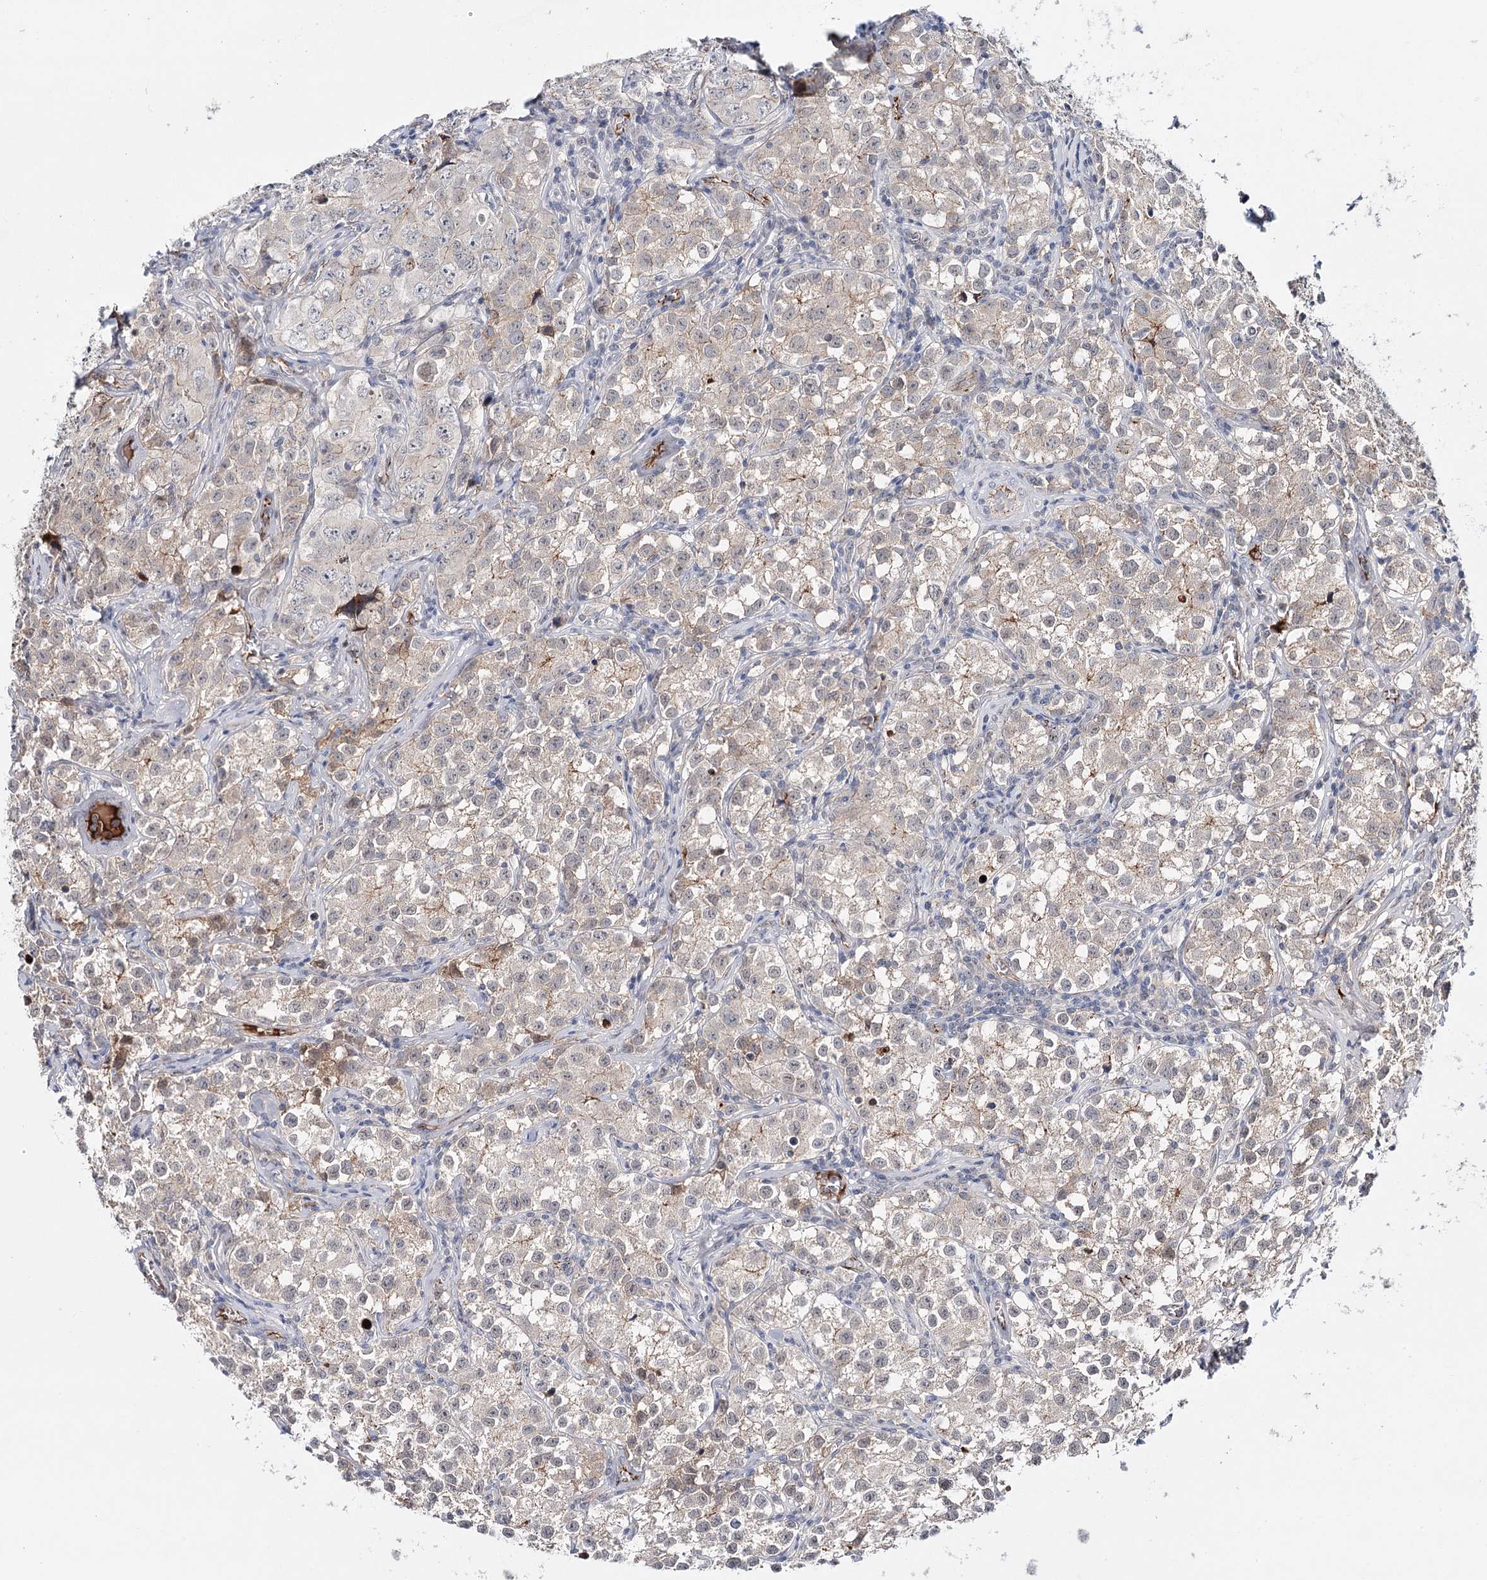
{"staining": {"intensity": "moderate", "quantity": "<25%", "location": "cytoplasmic/membranous"}, "tissue": "testis cancer", "cell_type": "Tumor cells", "image_type": "cancer", "snomed": [{"axis": "morphology", "description": "Seminoma, NOS"}, {"axis": "morphology", "description": "Carcinoma, Embryonal, NOS"}, {"axis": "topography", "description": "Testis"}], "caption": "Protein staining by IHC demonstrates moderate cytoplasmic/membranous staining in approximately <25% of tumor cells in testis seminoma.", "gene": "PKP4", "patient": {"sex": "male", "age": 43}}